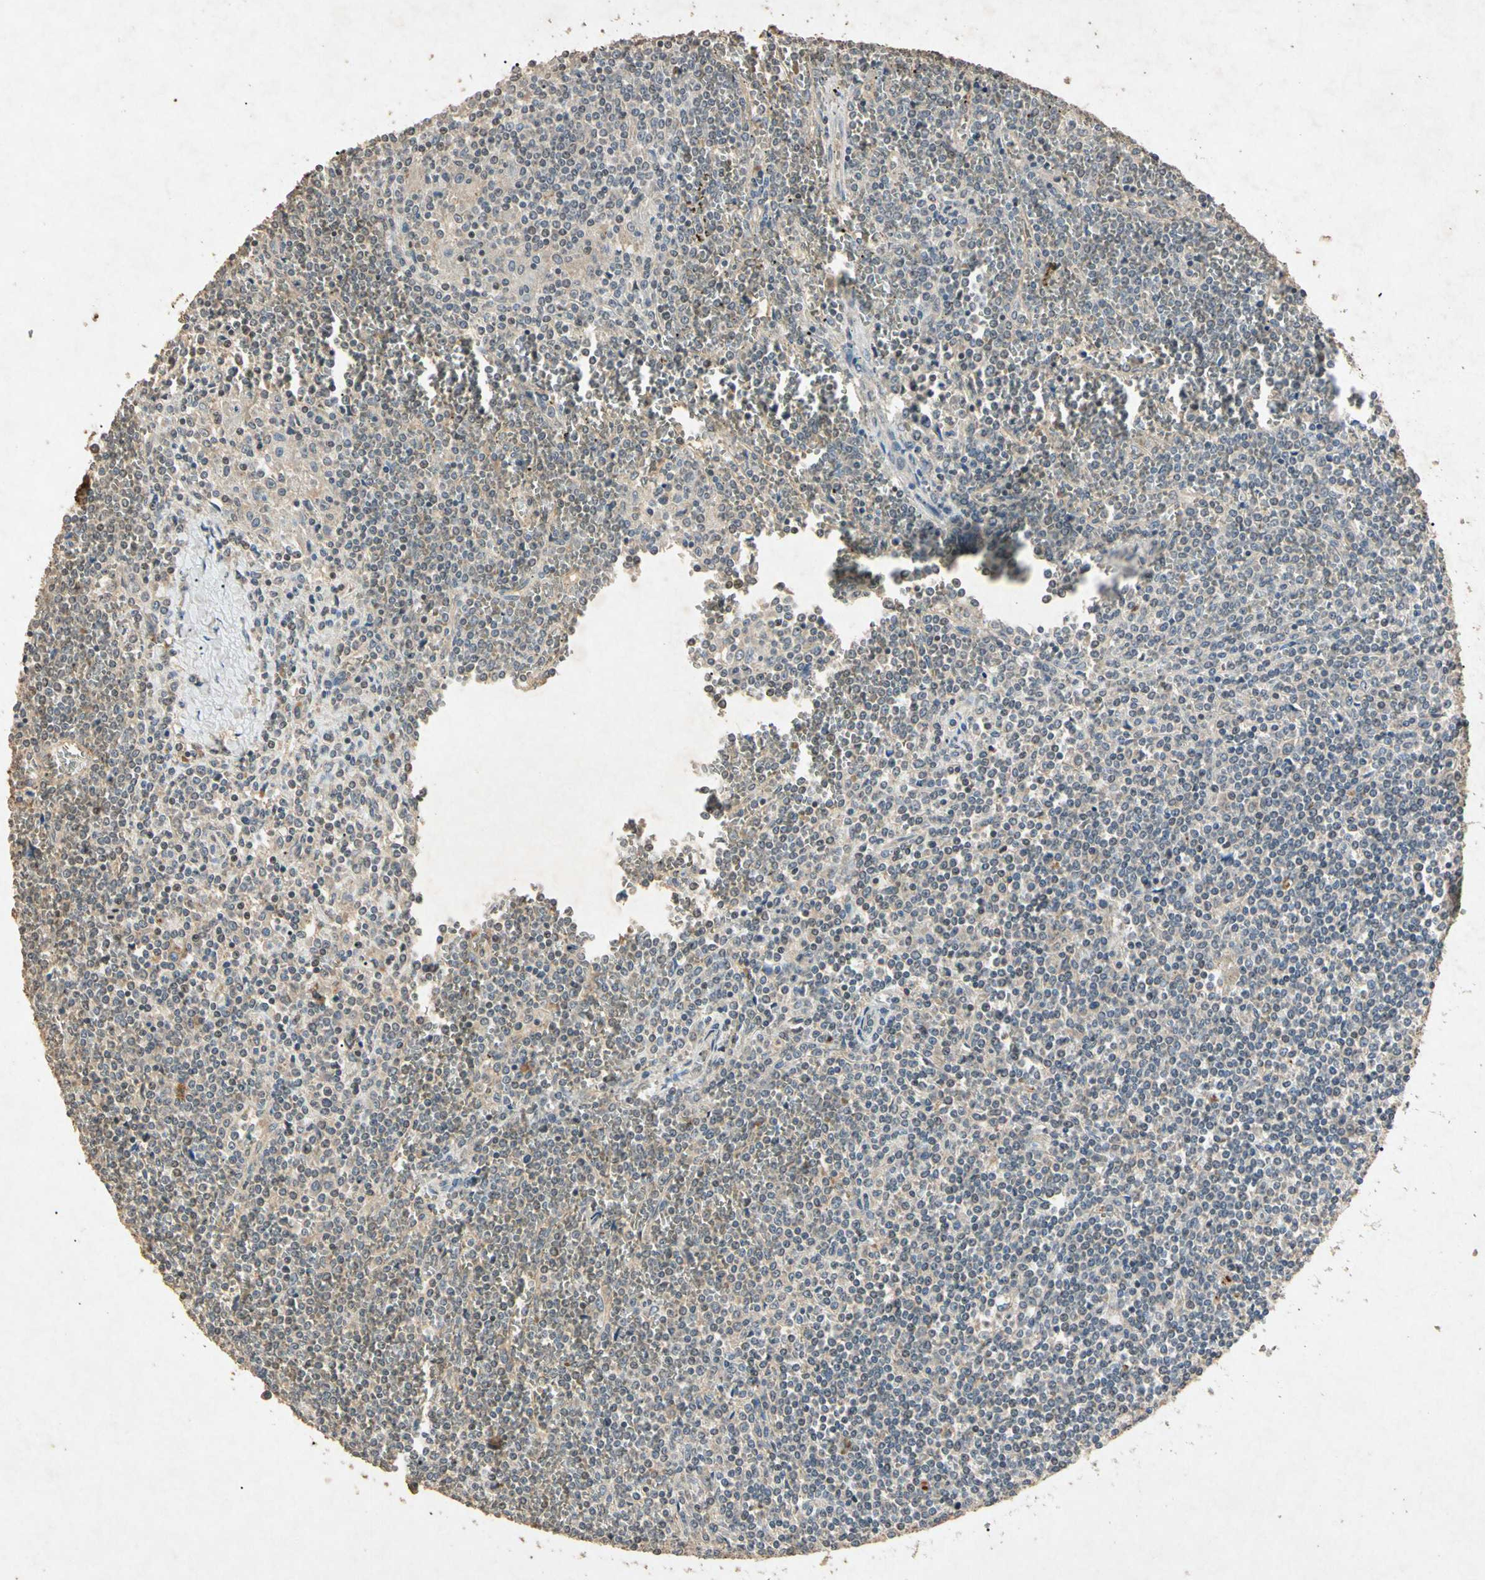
{"staining": {"intensity": "negative", "quantity": "none", "location": "none"}, "tissue": "lymphoma", "cell_type": "Tumor cells", "image_type": "cancer", "snomed": [{"axis": "morphology", "description": "Malignant lymphoma, non-Hodgkin's type, Low grade"}, {"axis": "topography", "description": "Spleen"}], "caption": "An IHC micrograph of malignant lymphoma, non-Hodgkin's type (low-grade) is shown. There is no staining in tumor cells of malignant lymphoma, non-Hodgkin's type (low-grade).", "gene": "MSRB1", "patient": {"sex": "female", "age": 19}}